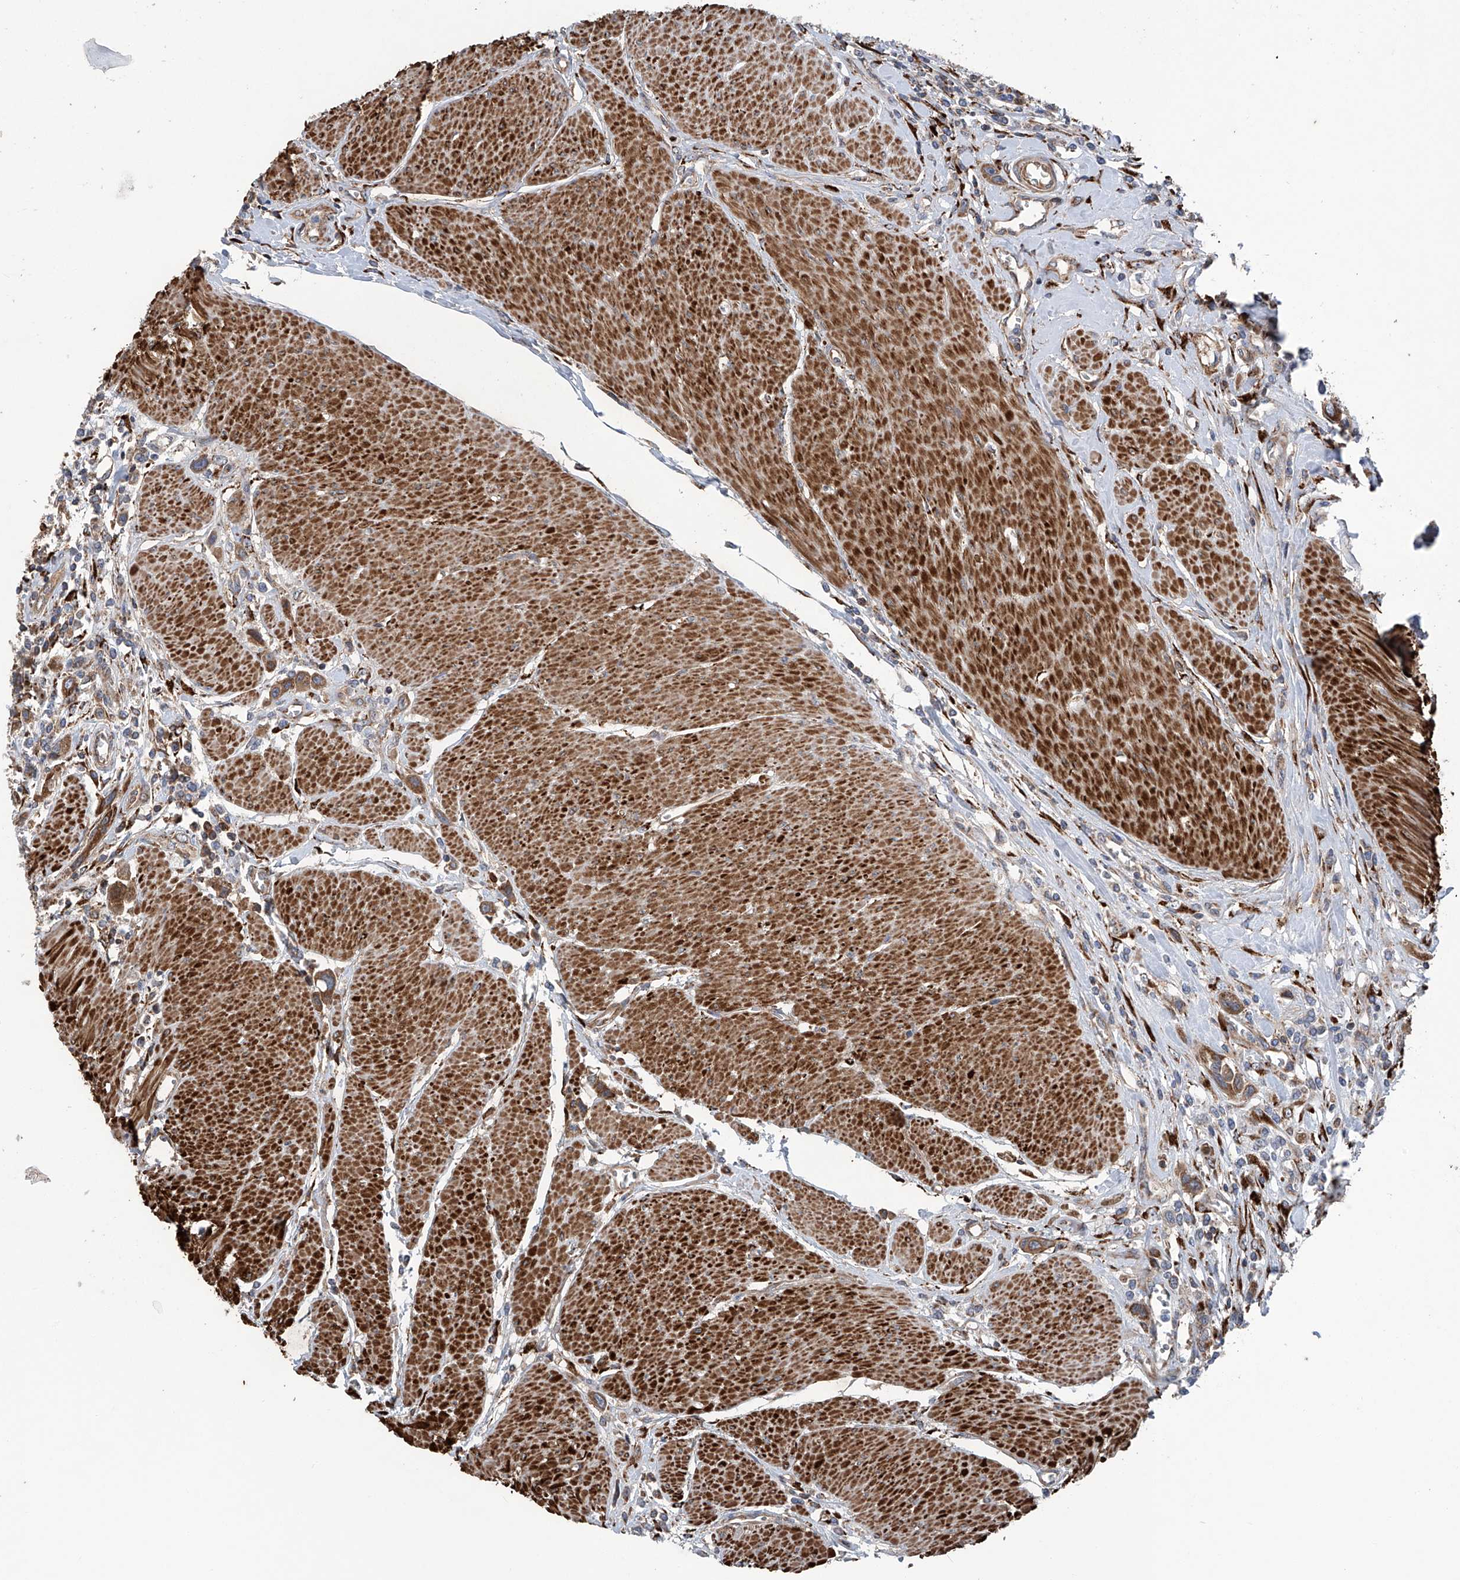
{"staining": {"intensity": "moderate", "quantity": ">75%", "location": "cytoplasmic/membranous"}, "tissue": "urothelial cancer", "cell_type": "Tumor cells", "image_type": "cancer", "snomed": [{"axis": "morphology", "description": "Urothelial carcinoma, High grade"}, {"axis": "topography", "description": "Urinary bladder"}], "caption": "Immunohistochemical staining of high-grade urothelial carcinoma displays medium levels of moderate cytoplasmic/membranous positivity in about >75% of tumor cells. Nuclei are stained in blue.", "gene": "ASCC3", "patient": {"sex": "male", "age": 50}}